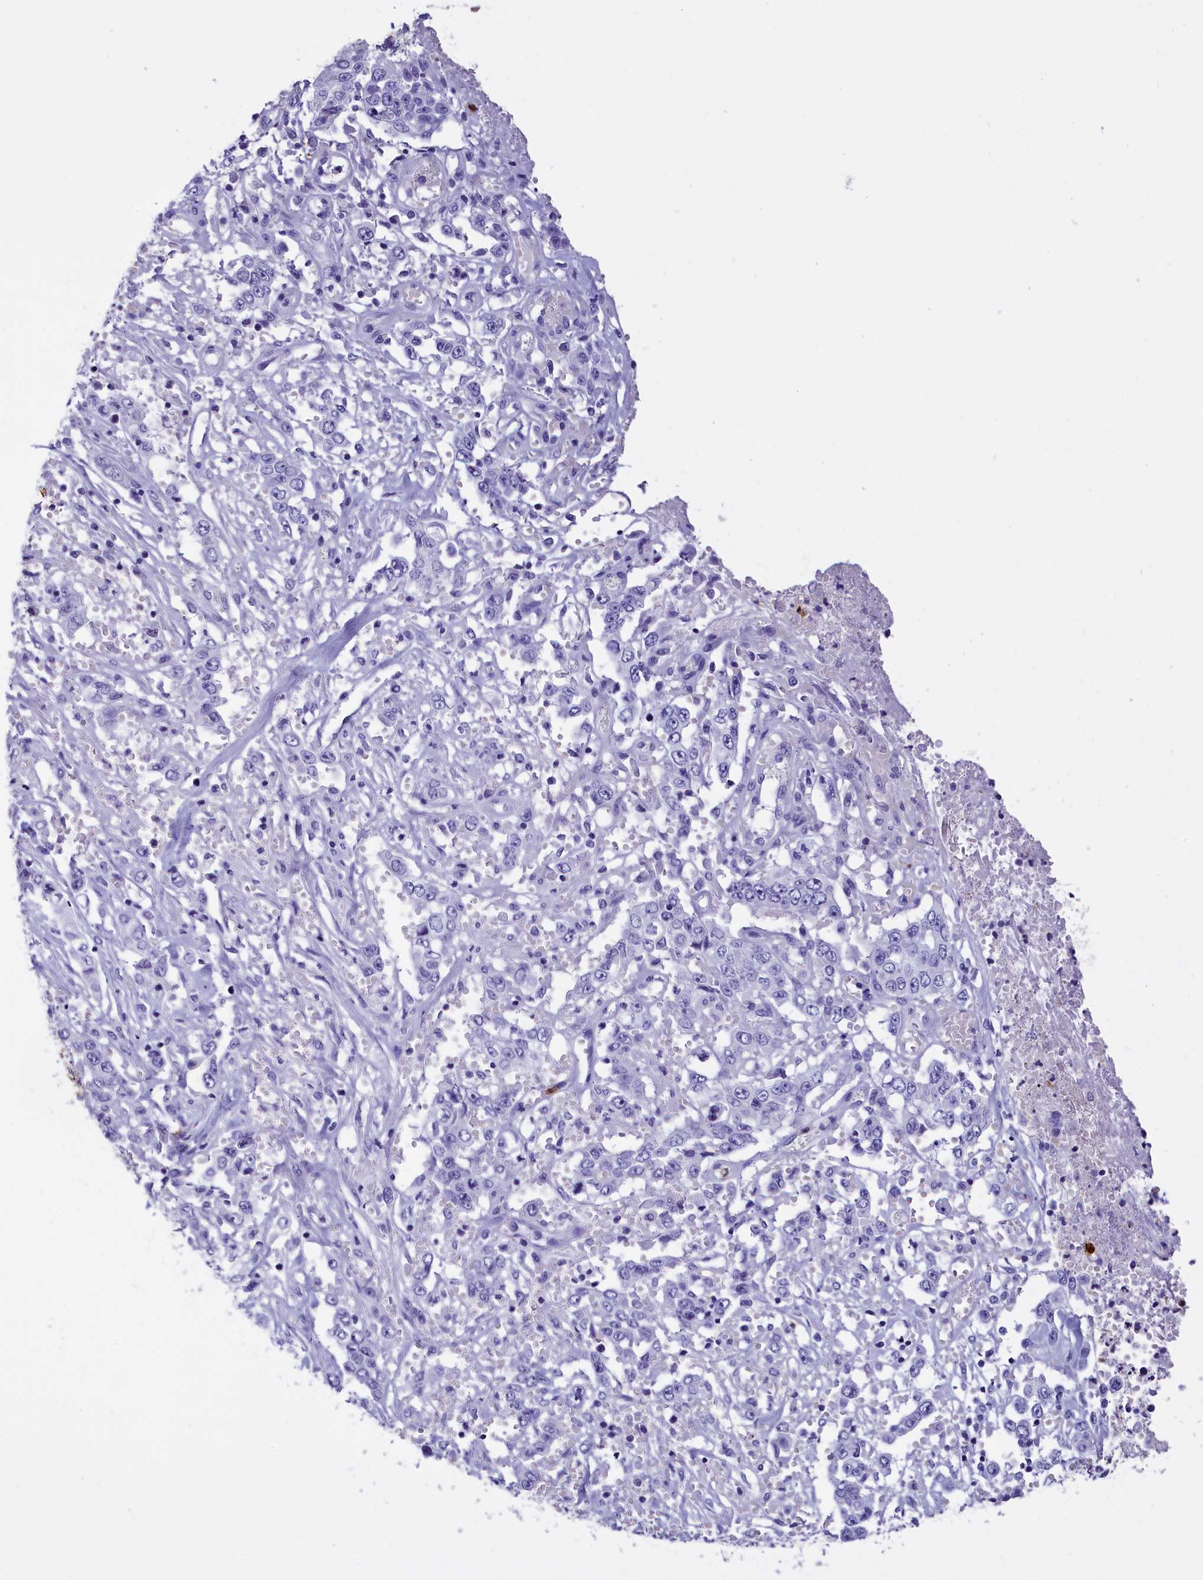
{"staining": {"intensity": "negative", "quantity": "none", "location": "none"}, "tissue": "stomach cancer", "cell_type": "Tumor cells", "image_type": "cancer", "snomed": [{"axis": "morphology", "description": "Adenocarcinoma, NOS"}, {"axis": "topography", "description": "Stomach, upper"}], "caption": "Immunohistochemical staining of human stomach cancer (adenocarcinoma) displays no significant positivity in tumor cells.", "gene": "CLC", "patient": {"sex": "male", "age": 62}}